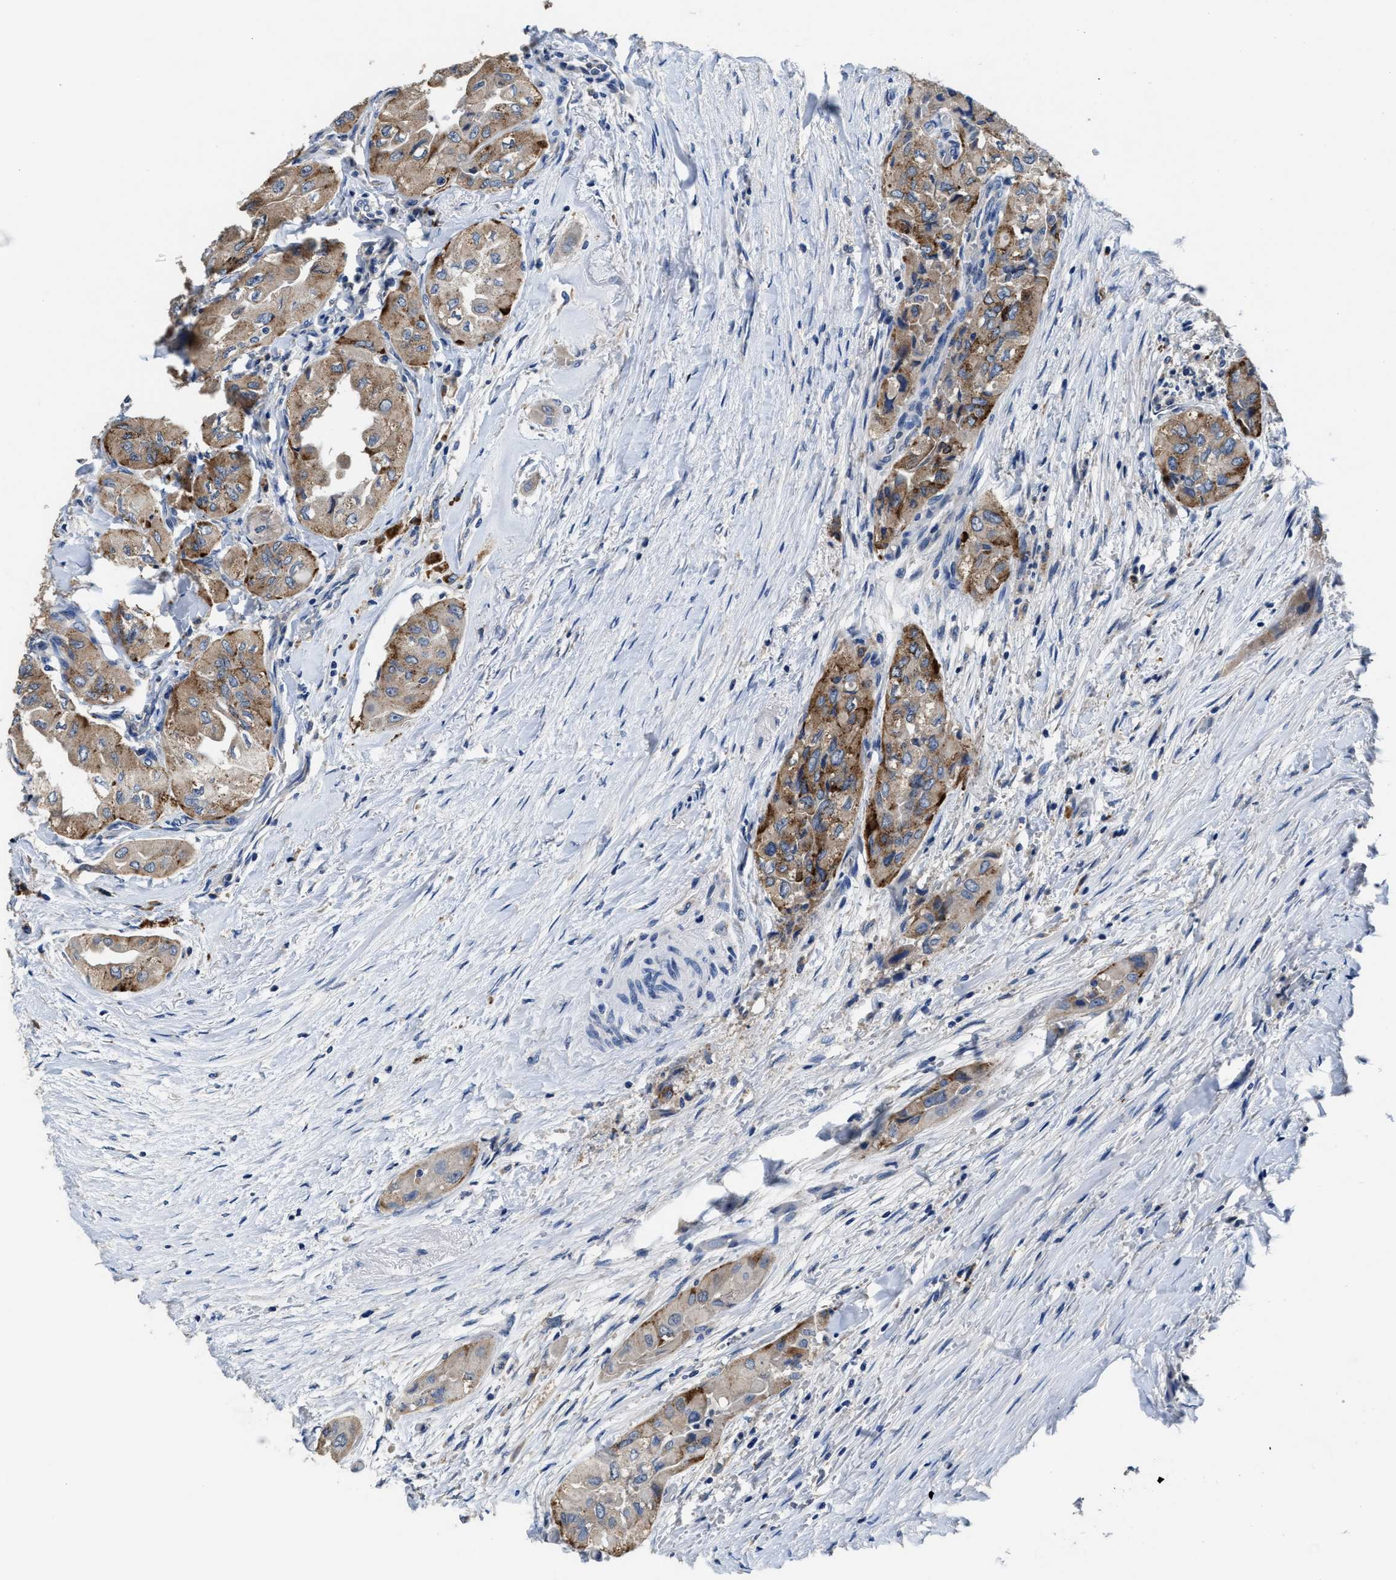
{"staining": {"intensity": "moderate", "quantity": "25%-75%", "location": "cytoplasmic/membranous"}, "tissue": "thyroid cancer", "cell_type": "Tumor cells", "image_type": "cancer", "snomed": [{"axis": "morphology", "description": "Papillary adenocarcinoma, NOS"}, {"axis": "topography", "description": "Thyroid gland"}], "caption": "Papillary adenocarcinoma (thyroid) stained for a protein (brown) displays moderate cytoplasmic/membranous positive staining in about 25%-75% of tumor cells.", "gene": "UBR4", "patient": {"sex": "female", "age": 59}}